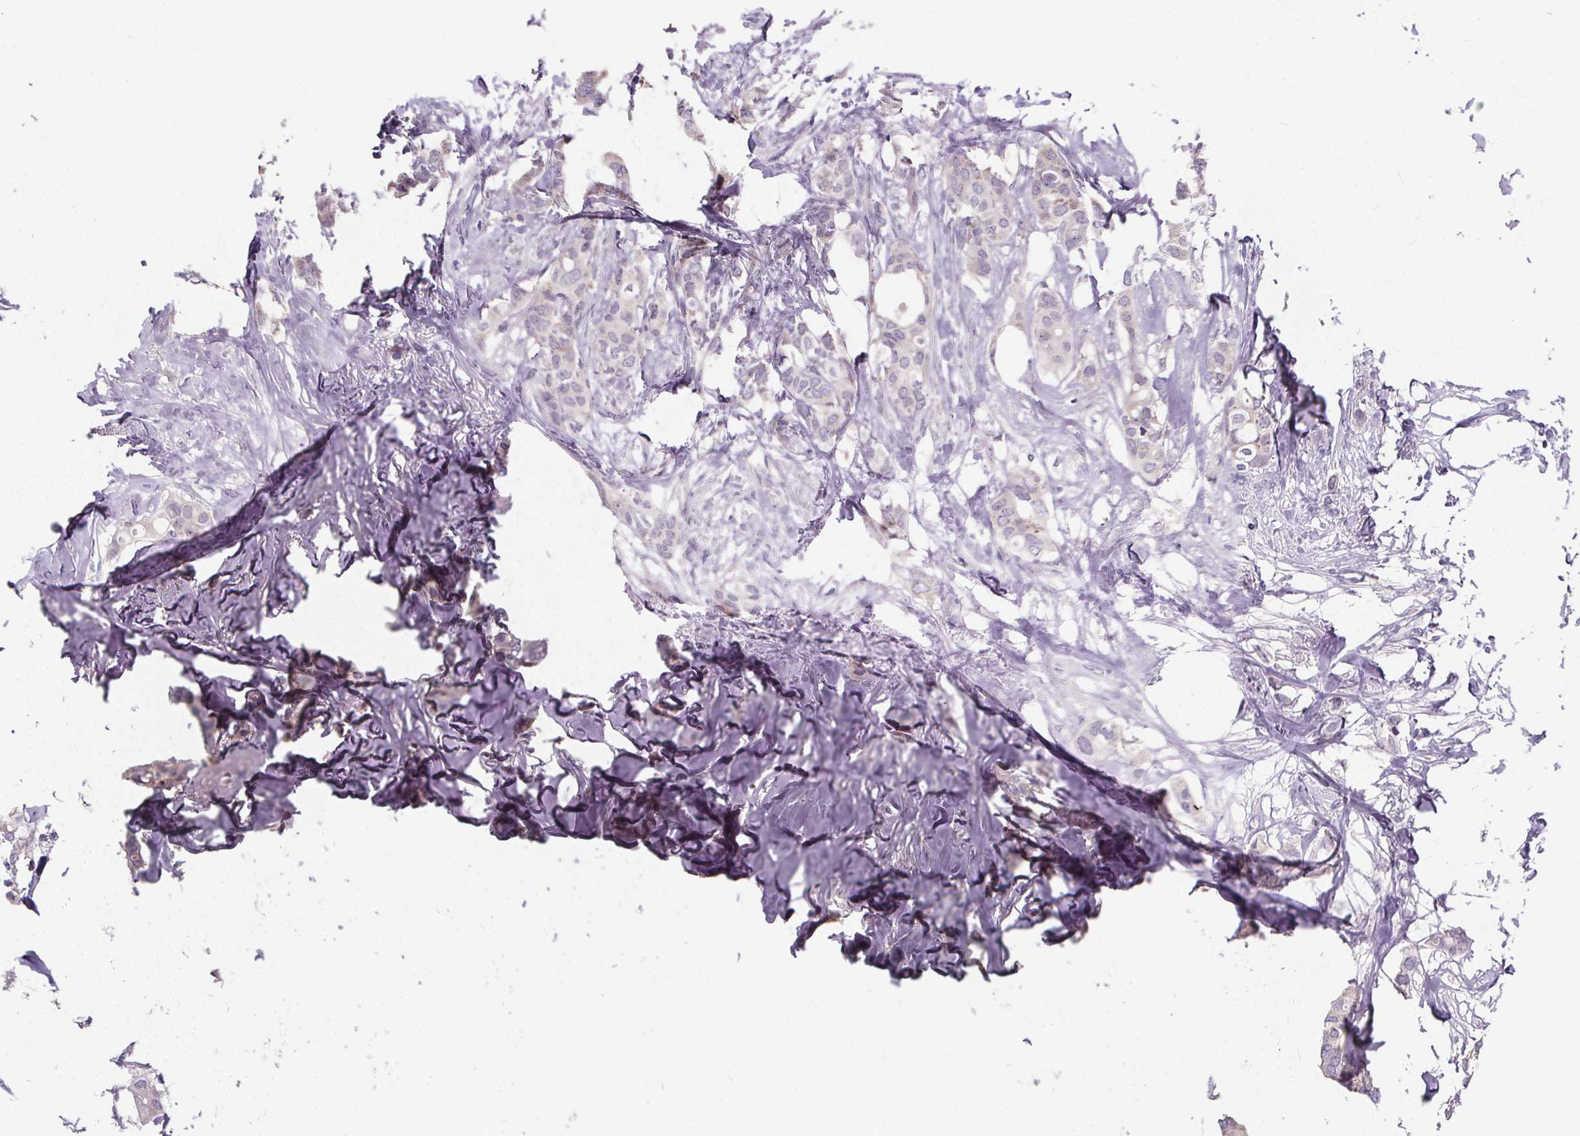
{"staining": {"intensity": "negative", "quantity": "none", "location": "none"}, "tissue": "breast cancer", "cell_type": "Tumor cells", "image_type": "cancer", "snomed": [{"axis": "morphology", "description": "Duct carcinoma"}, {"axis": "topography", "description": "Breast"}], "caption": "Human breast cancer (invasive ductal carcinoma) stained for a protein using immunohistochemistry demonstrates no positivity in tumor cells.", "gene": "ATP6V1D", "patient": {"sex": "female", "age": 62}}